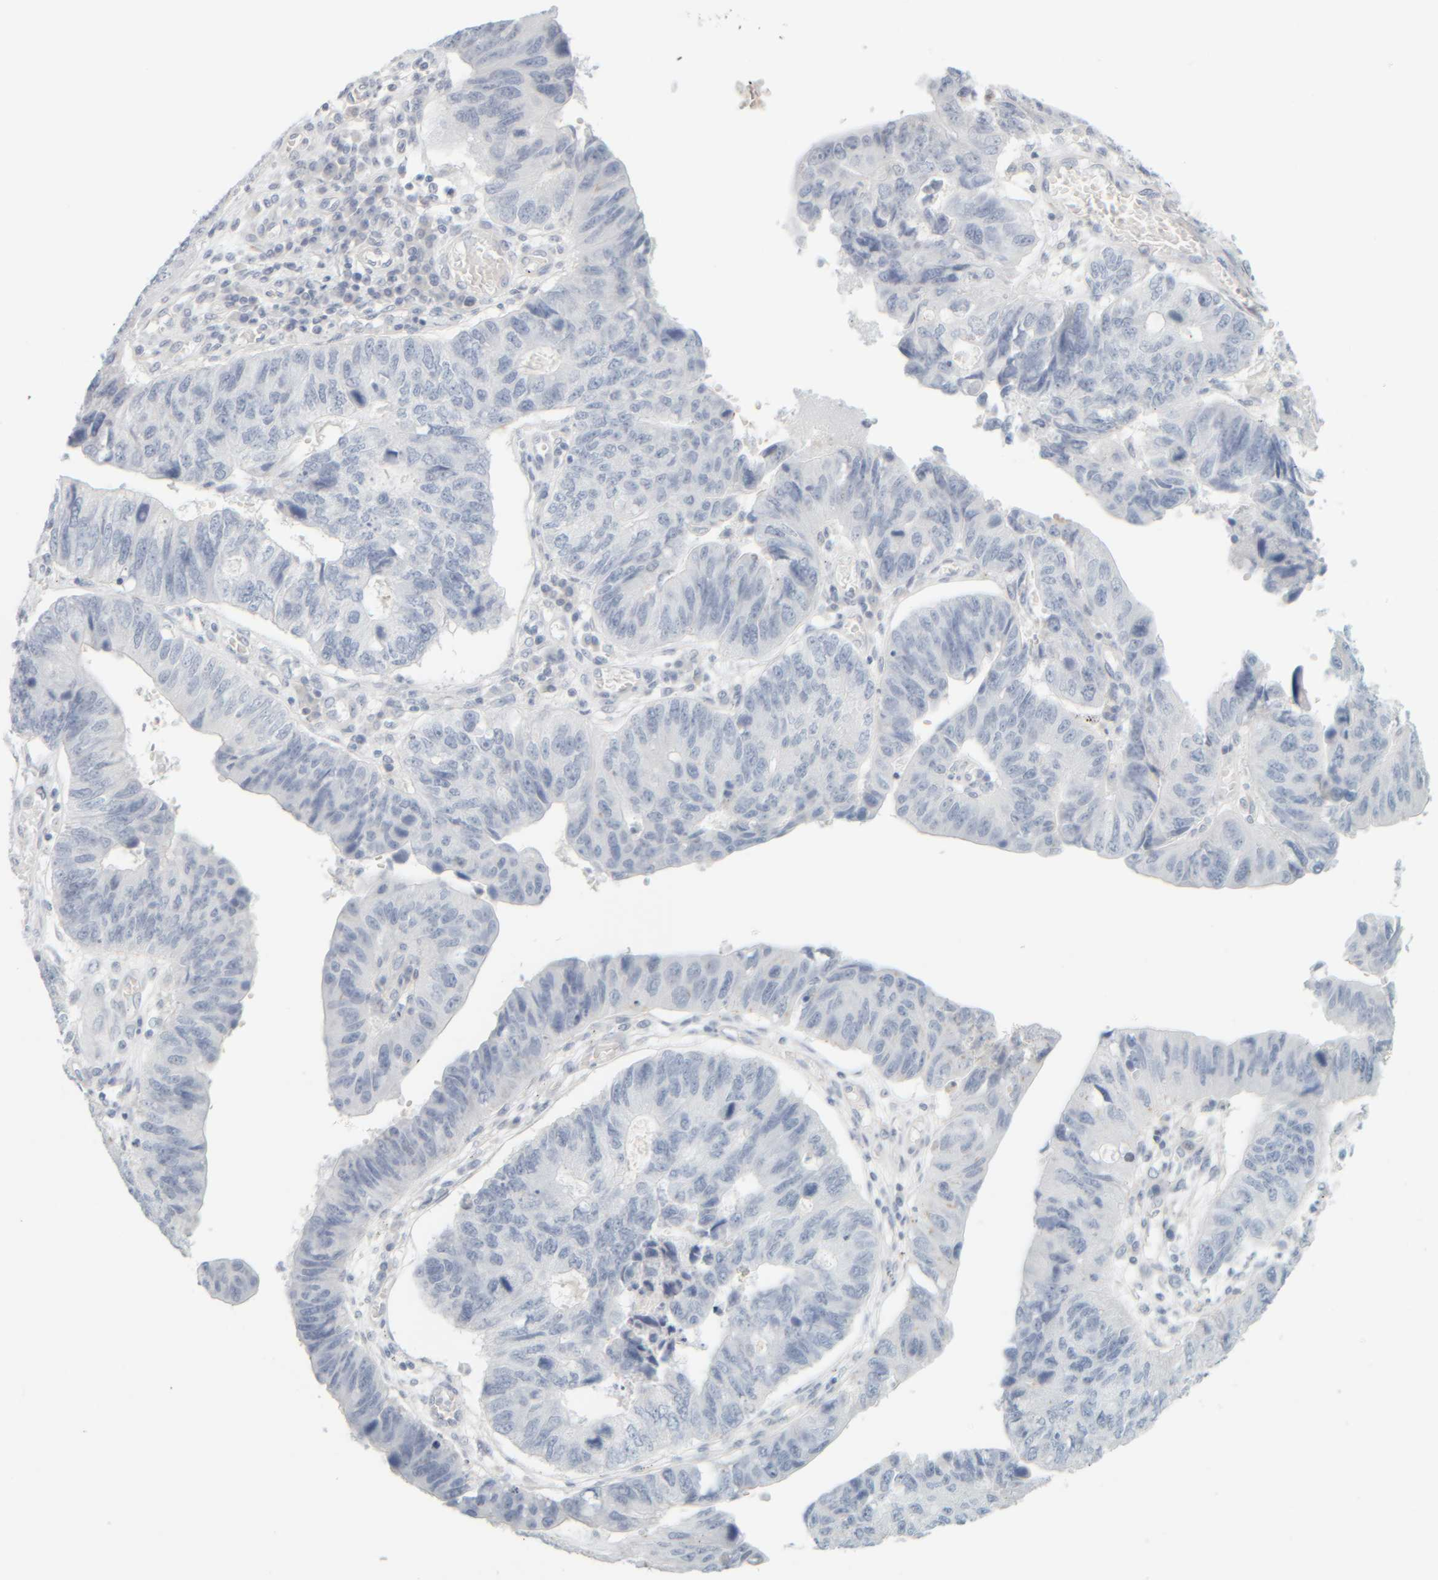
{"staining": {"intensity": "negative", "quantity": "none", "location": "none"}, "tissue": "stomach cancer", "cell_type": "Tumor cells", "image_type": "cancer", "snomed": [{"axis": "morphology", "description": "Adenocarcinoma, NOS"}, {"axis": "topography", "description": "Stomach"}], "caption": "Human adenocarcinoma (stomach) stained for a protein using immunohistochemistry (IHC) reveals no staining in tumor cells.", "gene": "PTGES3L-AARSD1", "patient": {"sex": "male", "age": 59}}